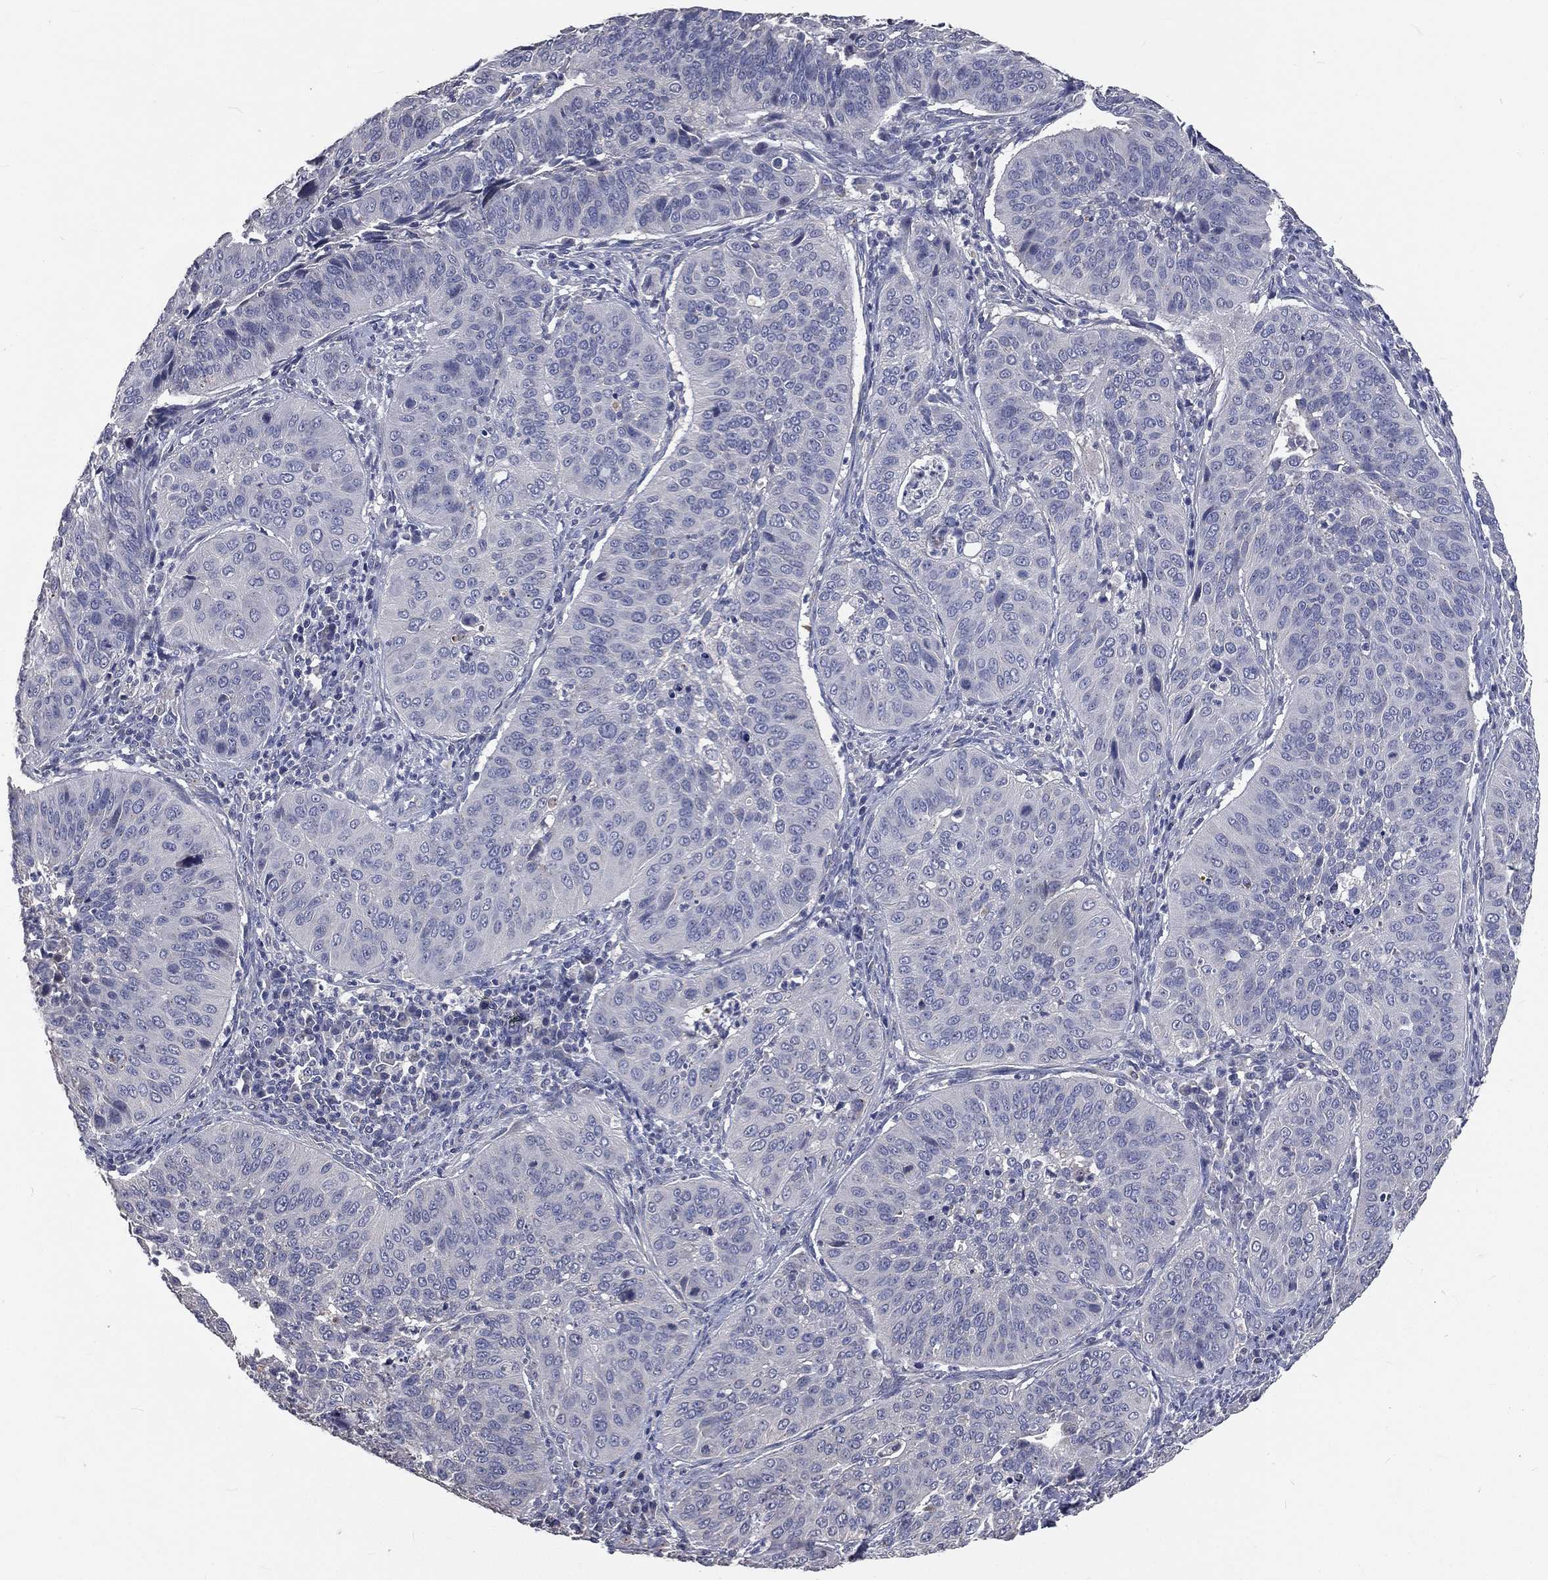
{"staining": {"intensity": "negative", "quantity": "none", "location": "none"}, "tissue": "cervical cancer", "cell_type": "Tumor cells", "image_type": "cancer", "snomed": [{"axis": "morphology", "description": "Normal tissue, NOS"}, {"axis": "morphology", "description": "Squamous cell carcinoma, NOS"}, {"axis": "topography", "description": "Cervix"}], "caption": "High power microscopy histopathology image of an IHC histopathology image of cervical cancer (squamous cell carcinoma), revealing no significant staining in tumor cells.", "gene": "CROCC", "patient": {"sex": "female", "age": 39}}